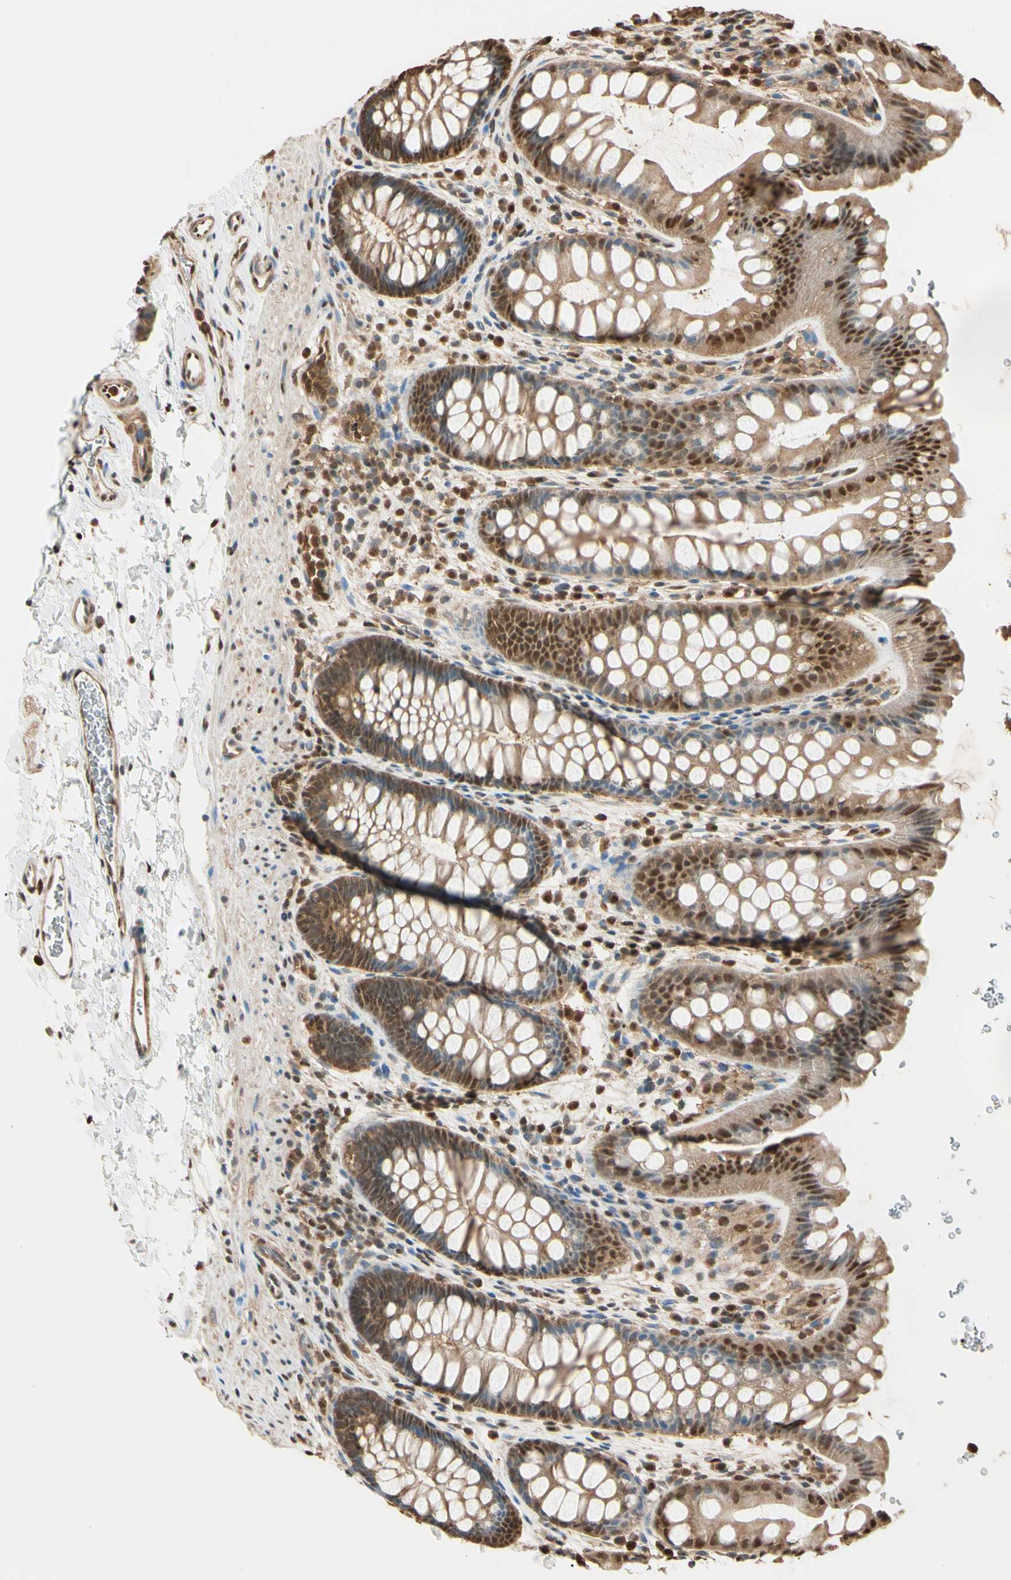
{"staining": {"intensity": "moderate", "quantity": ">75%", "location": "cytoplasmic/membranous,nuclear"}, "tissue": "rectum", "cell_type": "Glandular cells", "image_type": "normal", "snomed": [{"axis": "morphology", "description": "Normal tissue, NOS"}, {"axis": "topography", "description": "Rectum"}], "caption": "Approximately >75% of glandular cells in unremarkable human rectum demonstrate moderate cytoplasmic/membranous,nuclear protein positivity as visualized by brown immunohistochemical staining.", "gene": "PNCK", "patient": {"sex": "female", "age": 24}}